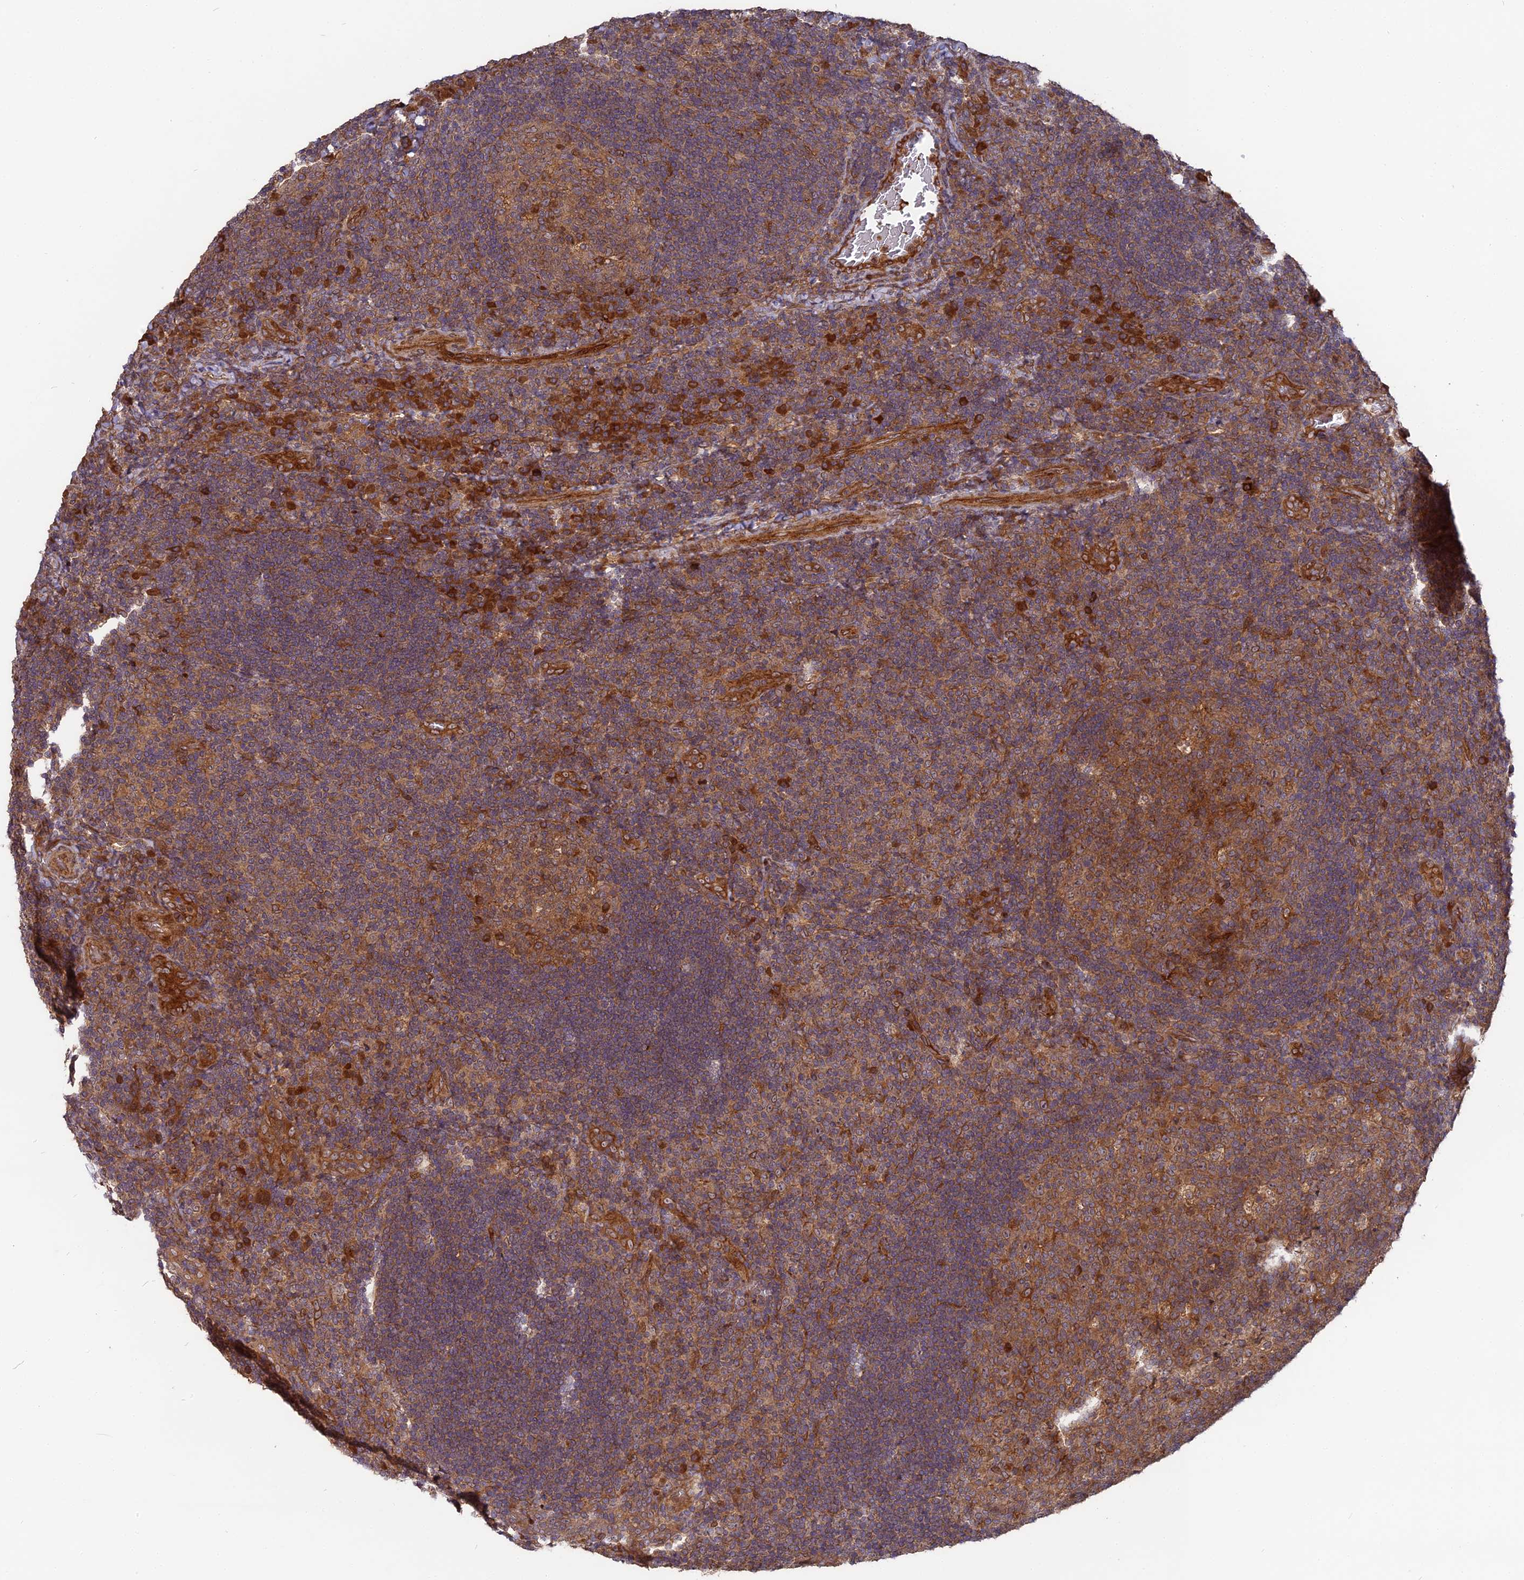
{"staining": {"intensity": "moderate", "quantity": ">75%", "location": "cytoplasmic/membranous"}, "tissue": "tonsil", "cell_type": "Germinal center cells", "image_type": "normal", "snomed": [{"axis": "morphology", "description": "Normal tissue, NOS"}, {"axis": "topography", "description": "Tonsil"}], "caption": "Protein analysis of benign tonsil demonstrates moderate cytoplasmic/membranous staining in about >75% of germinal center cells.", "gene": "TMUB2", "patient": {"sex": "male", "age": 17}}